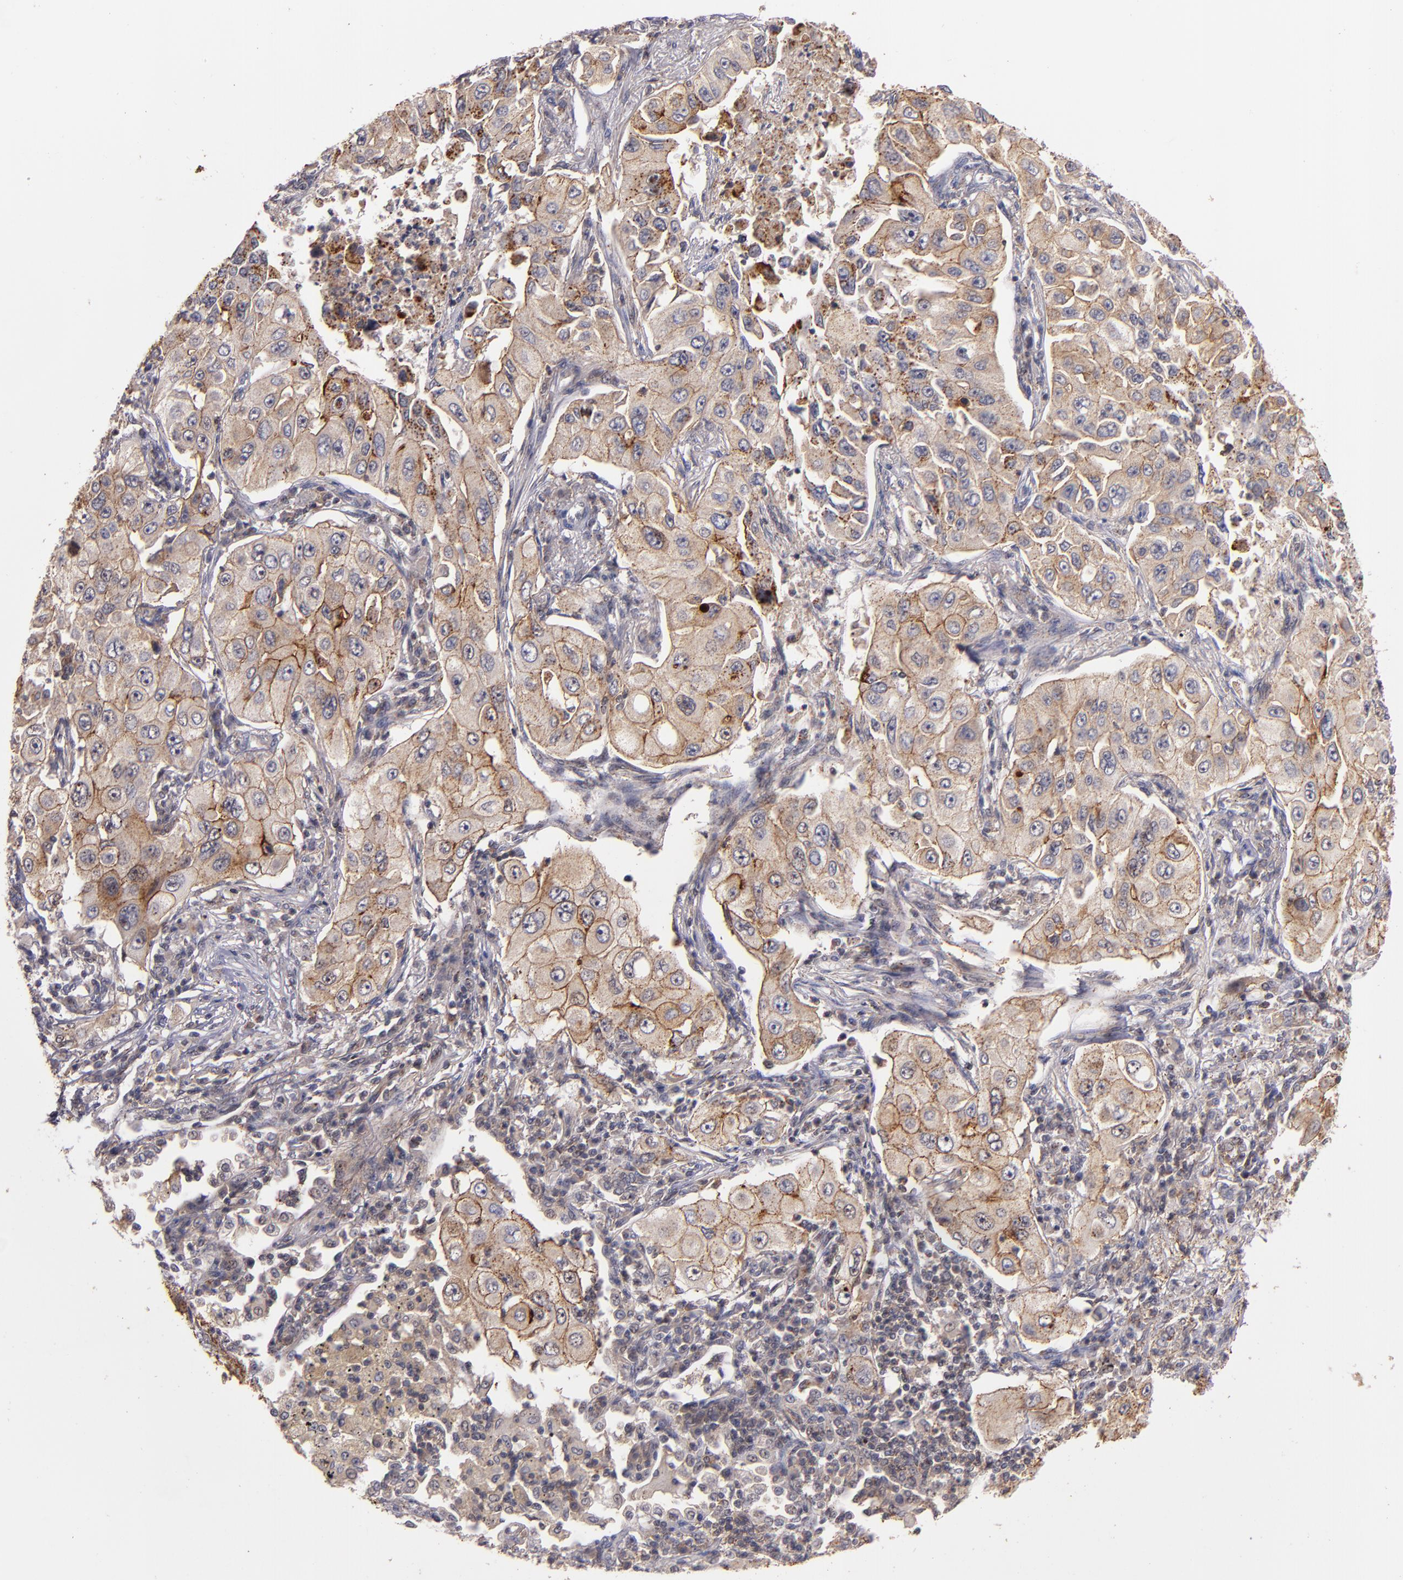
{"staining": {"intensity": "moderate", "quantity": ">75%", "location": "cytoplasmic/membranous"}, "tissue": "lung cancer", "cell_type": "Tumor cells", "image_type": "cancer", "snomed": [{"axis": "morphology", "description": "Adenocarcinoma, NOS"}, {"axis": "topography", "description": "Lung"}], "caption": "Immunohistochemical staining of human lung cancer shows moderate cytoplasmic/membranous protein expression in about >75% of tumor cells. (DAB (3,3'-diaminobenzidine) IHC with brightfield microscopy, high magnification).", "gene": "SYP", "patient": {"sex": "male", "age": 84}}